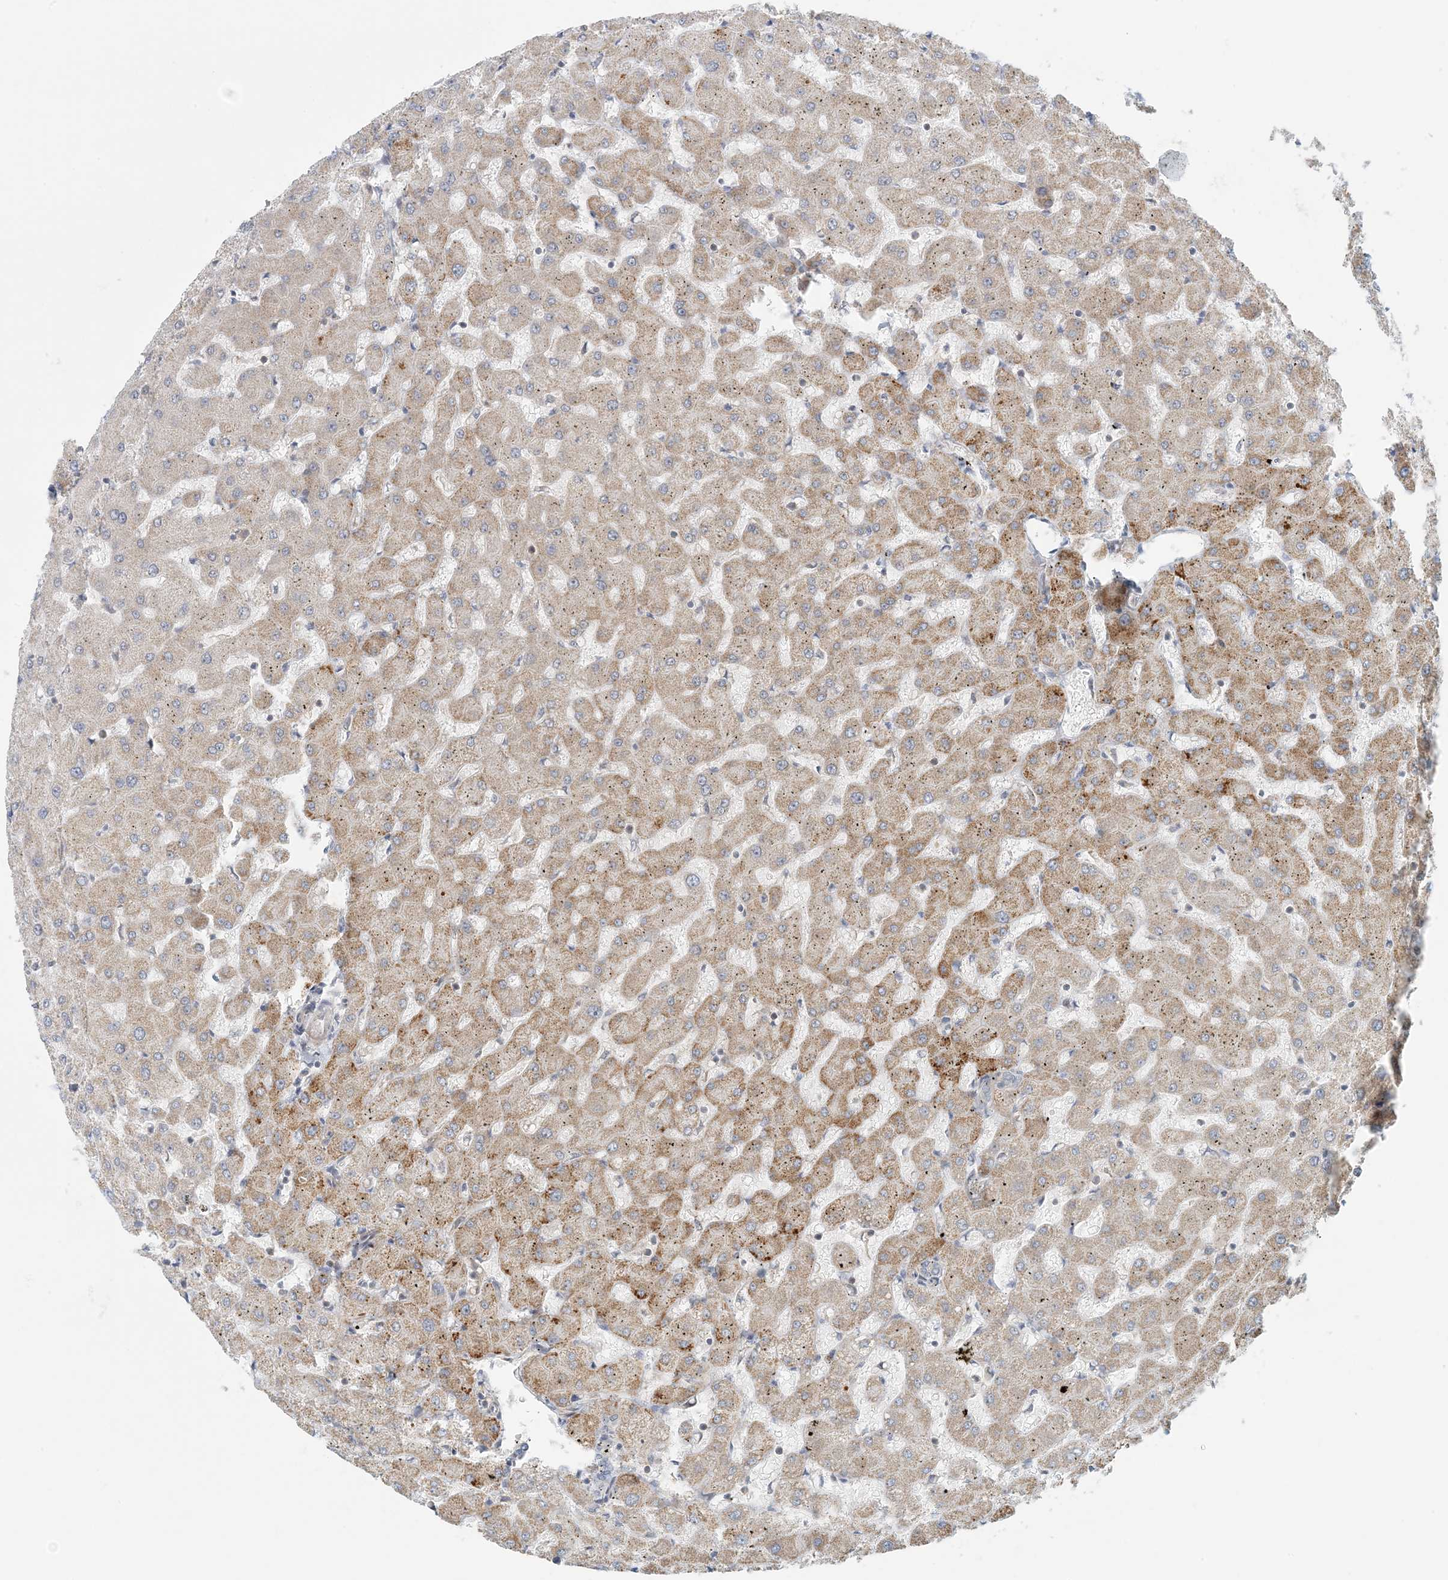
{"staining": {"intensity": "negative", "quantity": "none", "location": "none"}, "tissue": "liver", "cell_type": "Cholangiocytes", "image_type": "normal", "snomed": [{"axis": "morphology", "description": "Normal tissue, NOS"}, {"axis": "topography", "description": "Liver"}], "caption": "High power microscopy histopathology image of an immunohistochemistry (IHC) micrograph of unremarkable liver, revealing no significant staining in cholangiocytes.", "gene": "OBI1", "patient": {"sex": "female", "age": 63}}